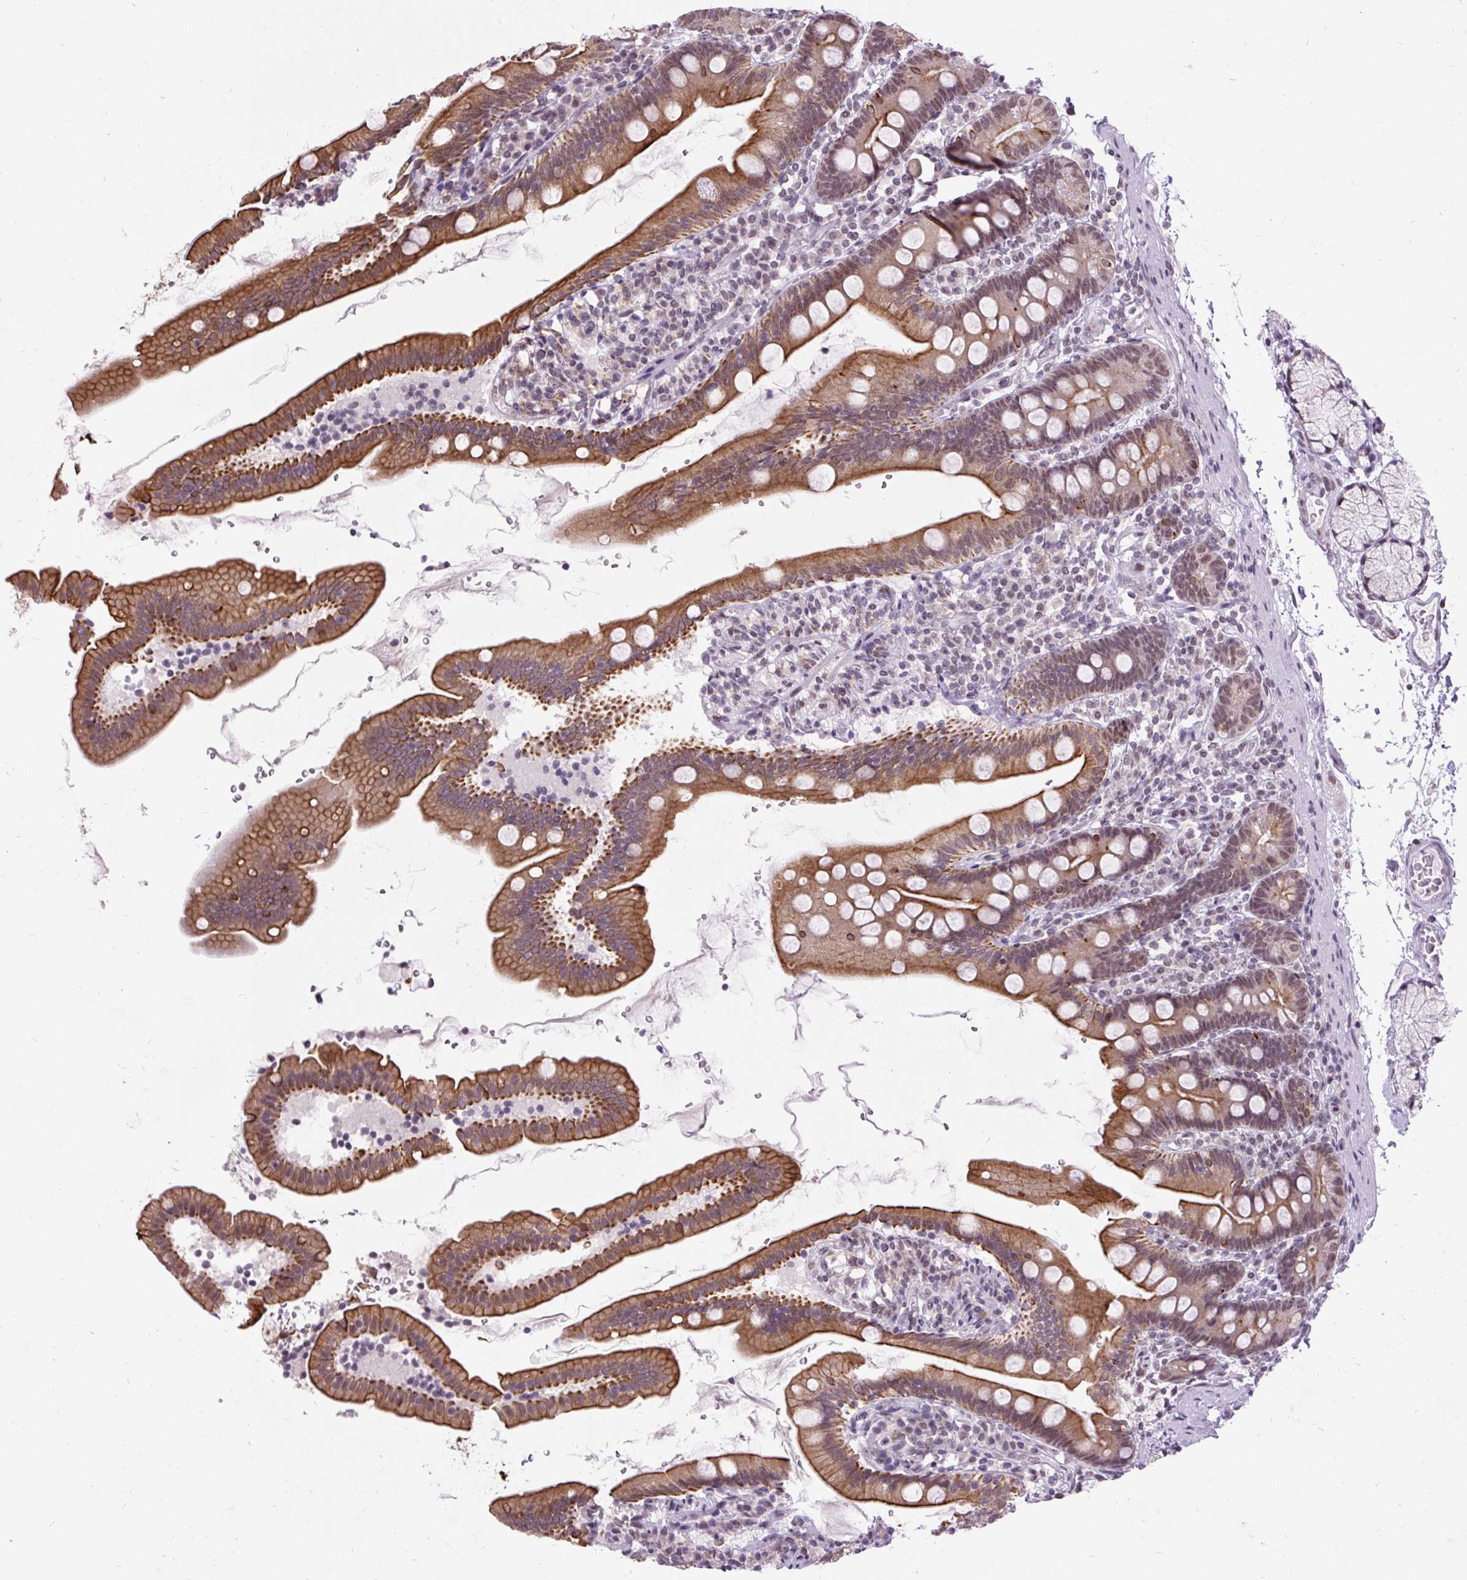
{"staining": {"intensity": "moderate", "quantity": ">75%", "location": "cytoplasmic/membranous,nuclear"}, "tissue": "duodenum", "cell_type": "Glandular cells", "image_type": "normal", "snomed": [{"axis": "morphology", "description": "Normal tissue, NOS"}, {"axis": "topography", "description": "Duodenum"}], "caption": "IHC of normal human duodenum displays medium levels of moderate cytoplasmic/membranous,nuclear staining in approximately >75% of glandular cells. (DAB = brown stain, brightfield microscopy at high magnification).", "gene": "ZNF672", "patient": {"sex": "female", "age": 67}}